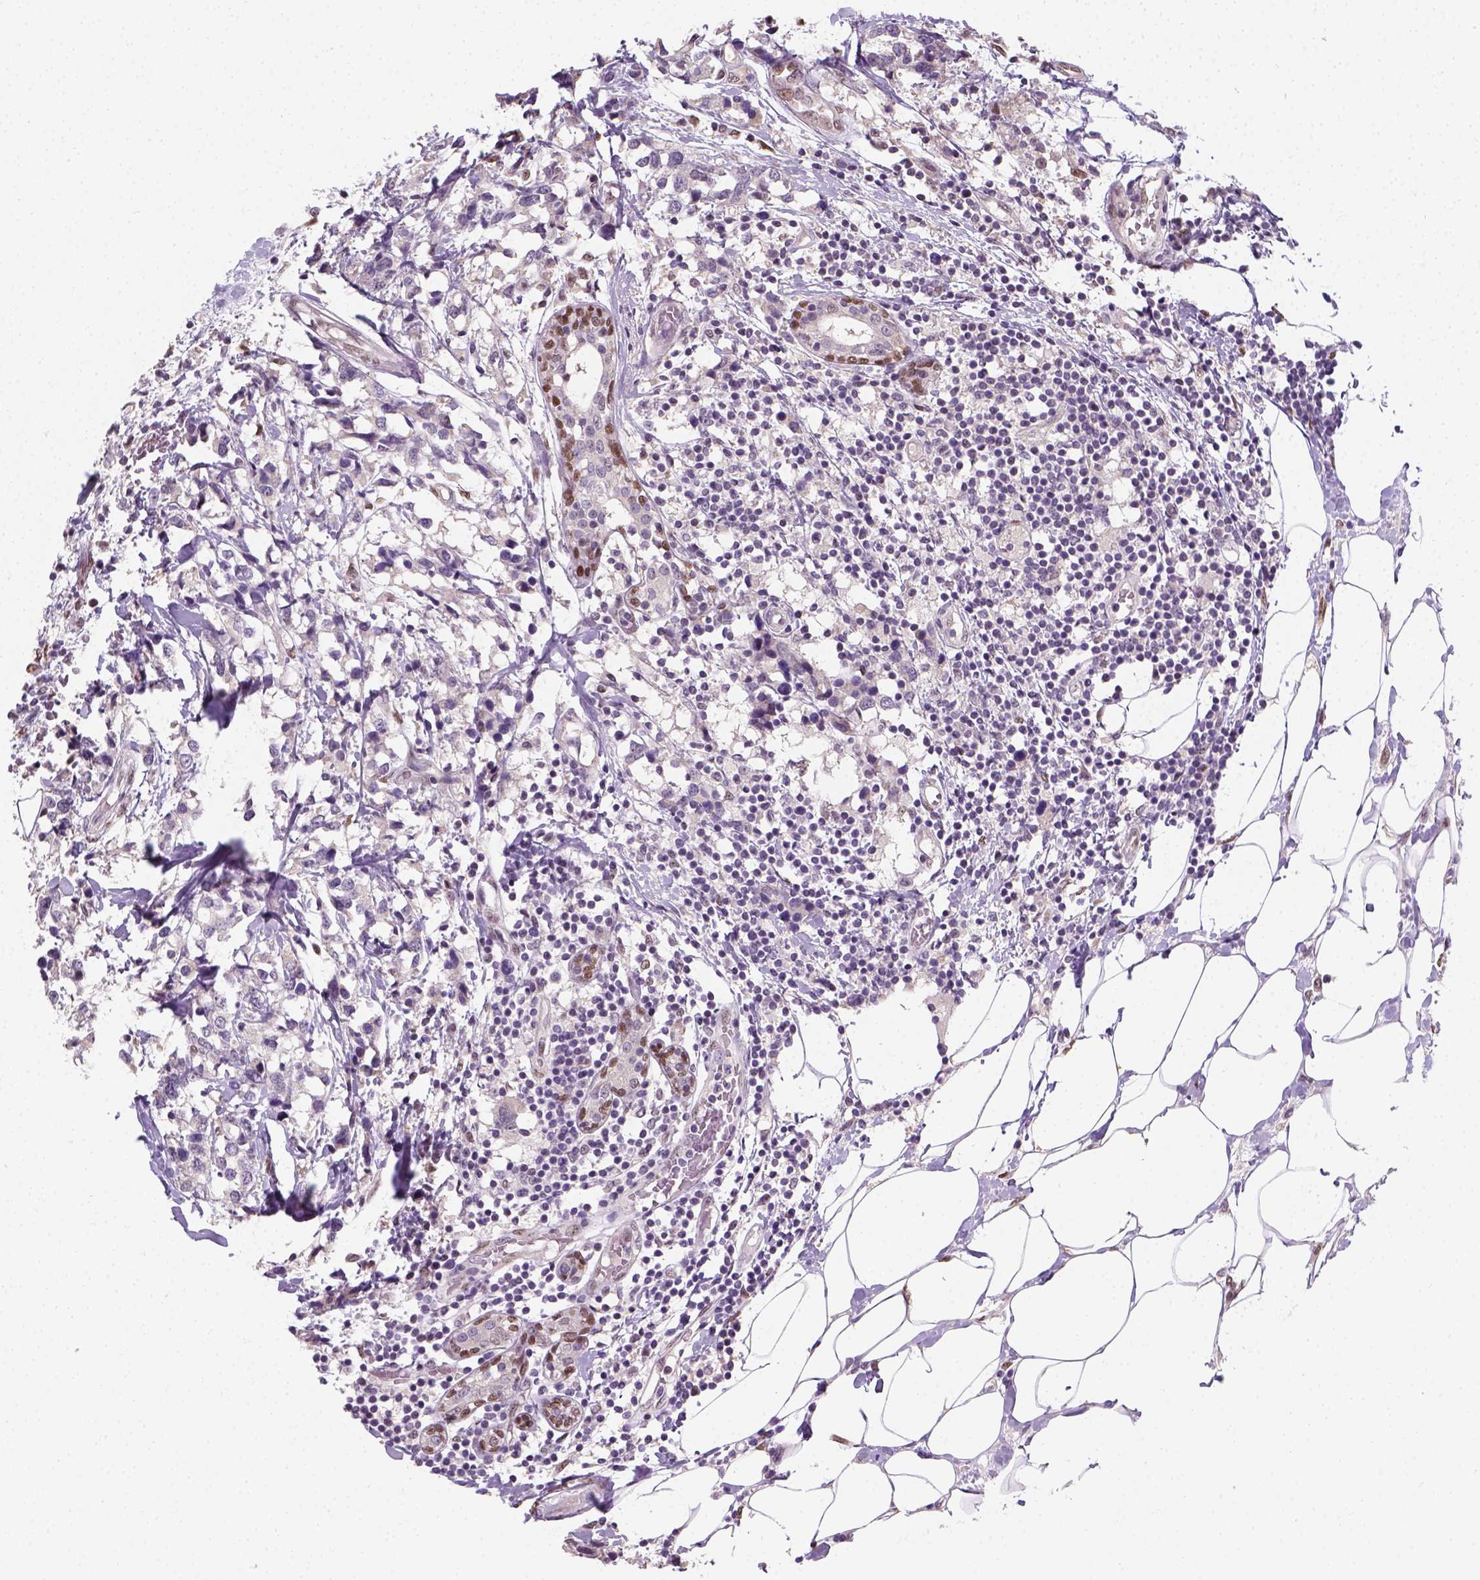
{"staining": {"intensity": "negative", "quantity": "none", "location": "none"}, "tissue": "breast cancer", "cell_type": "Tumor cells", "image_type": "cancer", "snomed": [{"axis": "morphology", "description": "Lobular carcinoma"}, {"axis": "topography", "description": "Breast"}], "caption": "DAB (3,3'-diaminobenzidine) immunohistochemical staining of breast cancer reveals no significant expression in tumor cells.", "gene": "C1orf112", "patient": {"sex": "female", "age": 59}}